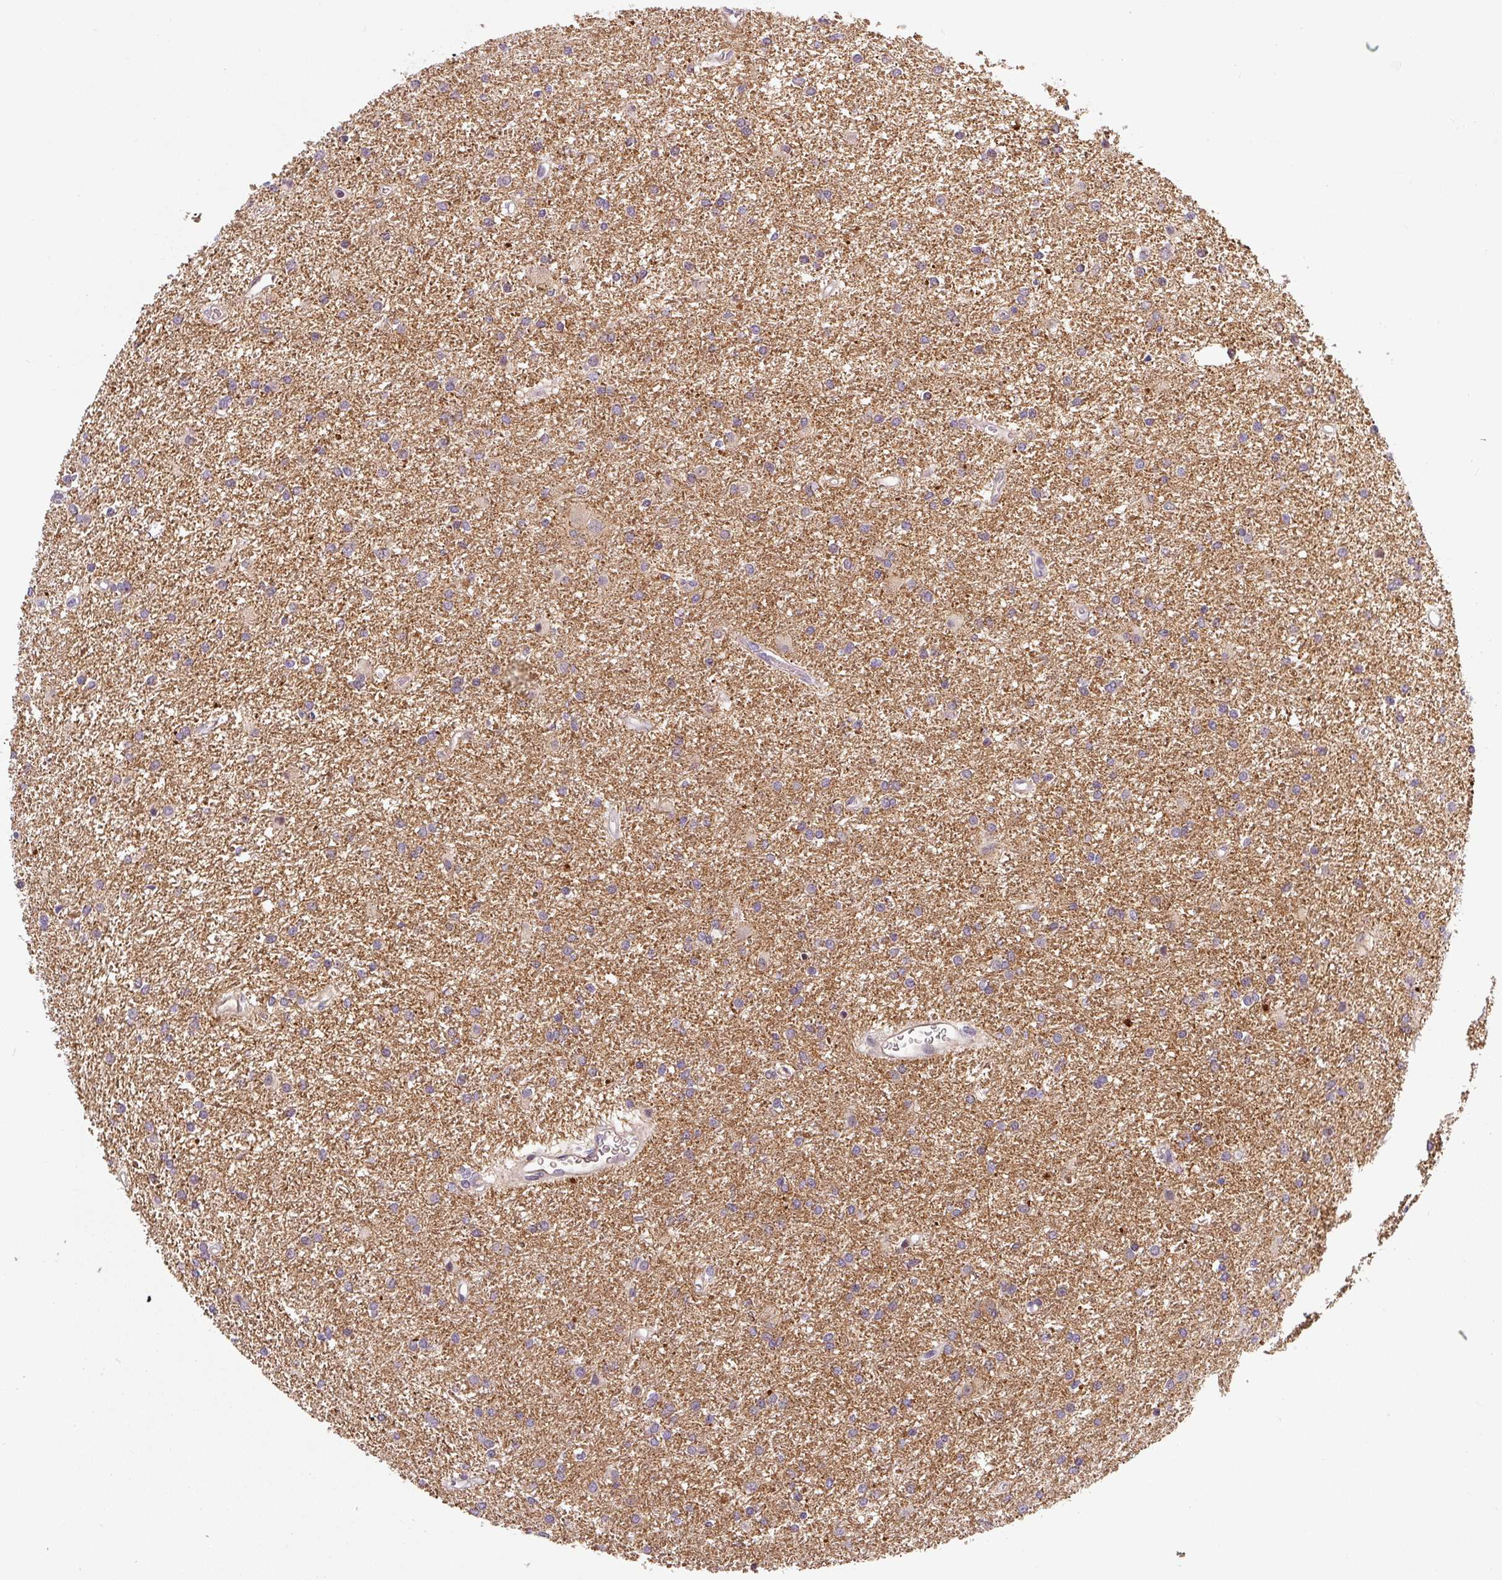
{"staining": {"intensity": "negative", "quantity": "none", "location": "none"}, "tissue": "glioma", "cell_type": "Tumor cells", "image_type": "cancer", "snomed": [{"axis": "morphology", "description": "Glioma, malignant, High grade"}, {"axis": "topography", "description": "Brain"}], "caption": "Malignant glioma (high-grade) stained for a protein using immunohistochemistry shows no staining tumor cells.", "gene": "PRKAA2", "patient": {"sex": "female", "age": 50}}